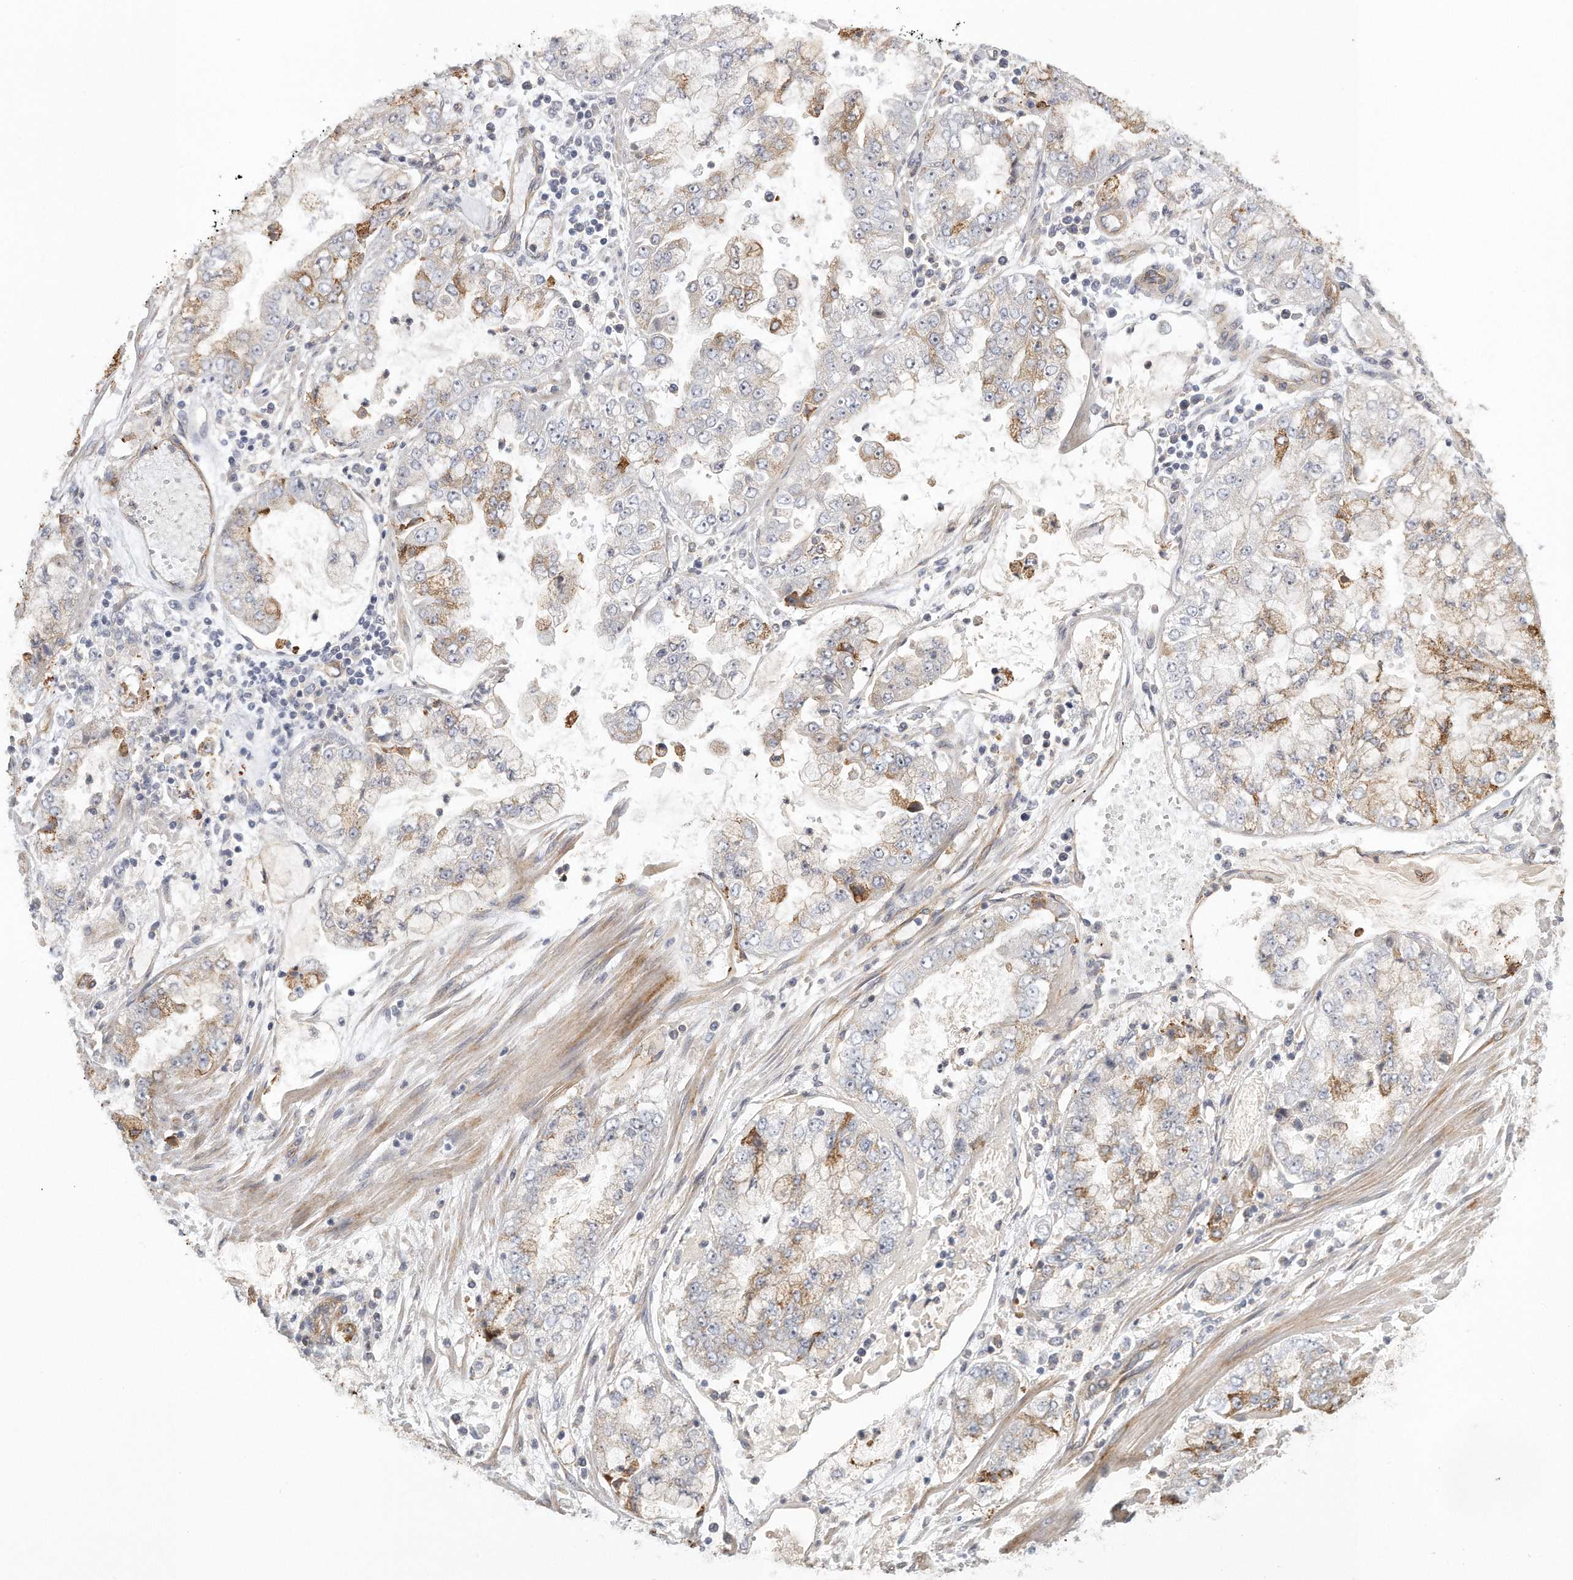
{"staining": {"intensity": "moderate", "quantity": "<25%", "location": "cytoplasmic/membranous"}, "tissue": "stomach cancer", "cell_type": "Tumor cells", "image_type": "cancer", "snomed": [{"axis": "morphology", "description": "Adenocarcinoma, NOS"}, {"axis": "topography", "description": "Stomach"}], "caption": "The photomicrograph displays staining of adenocarcinoma (stomach), revealing moderate cytoplasmic/membranous protein positivity (brown color) within tumor cells.", "gene": "MTERF4", "patient": {"sex": "male", "age": 76}}